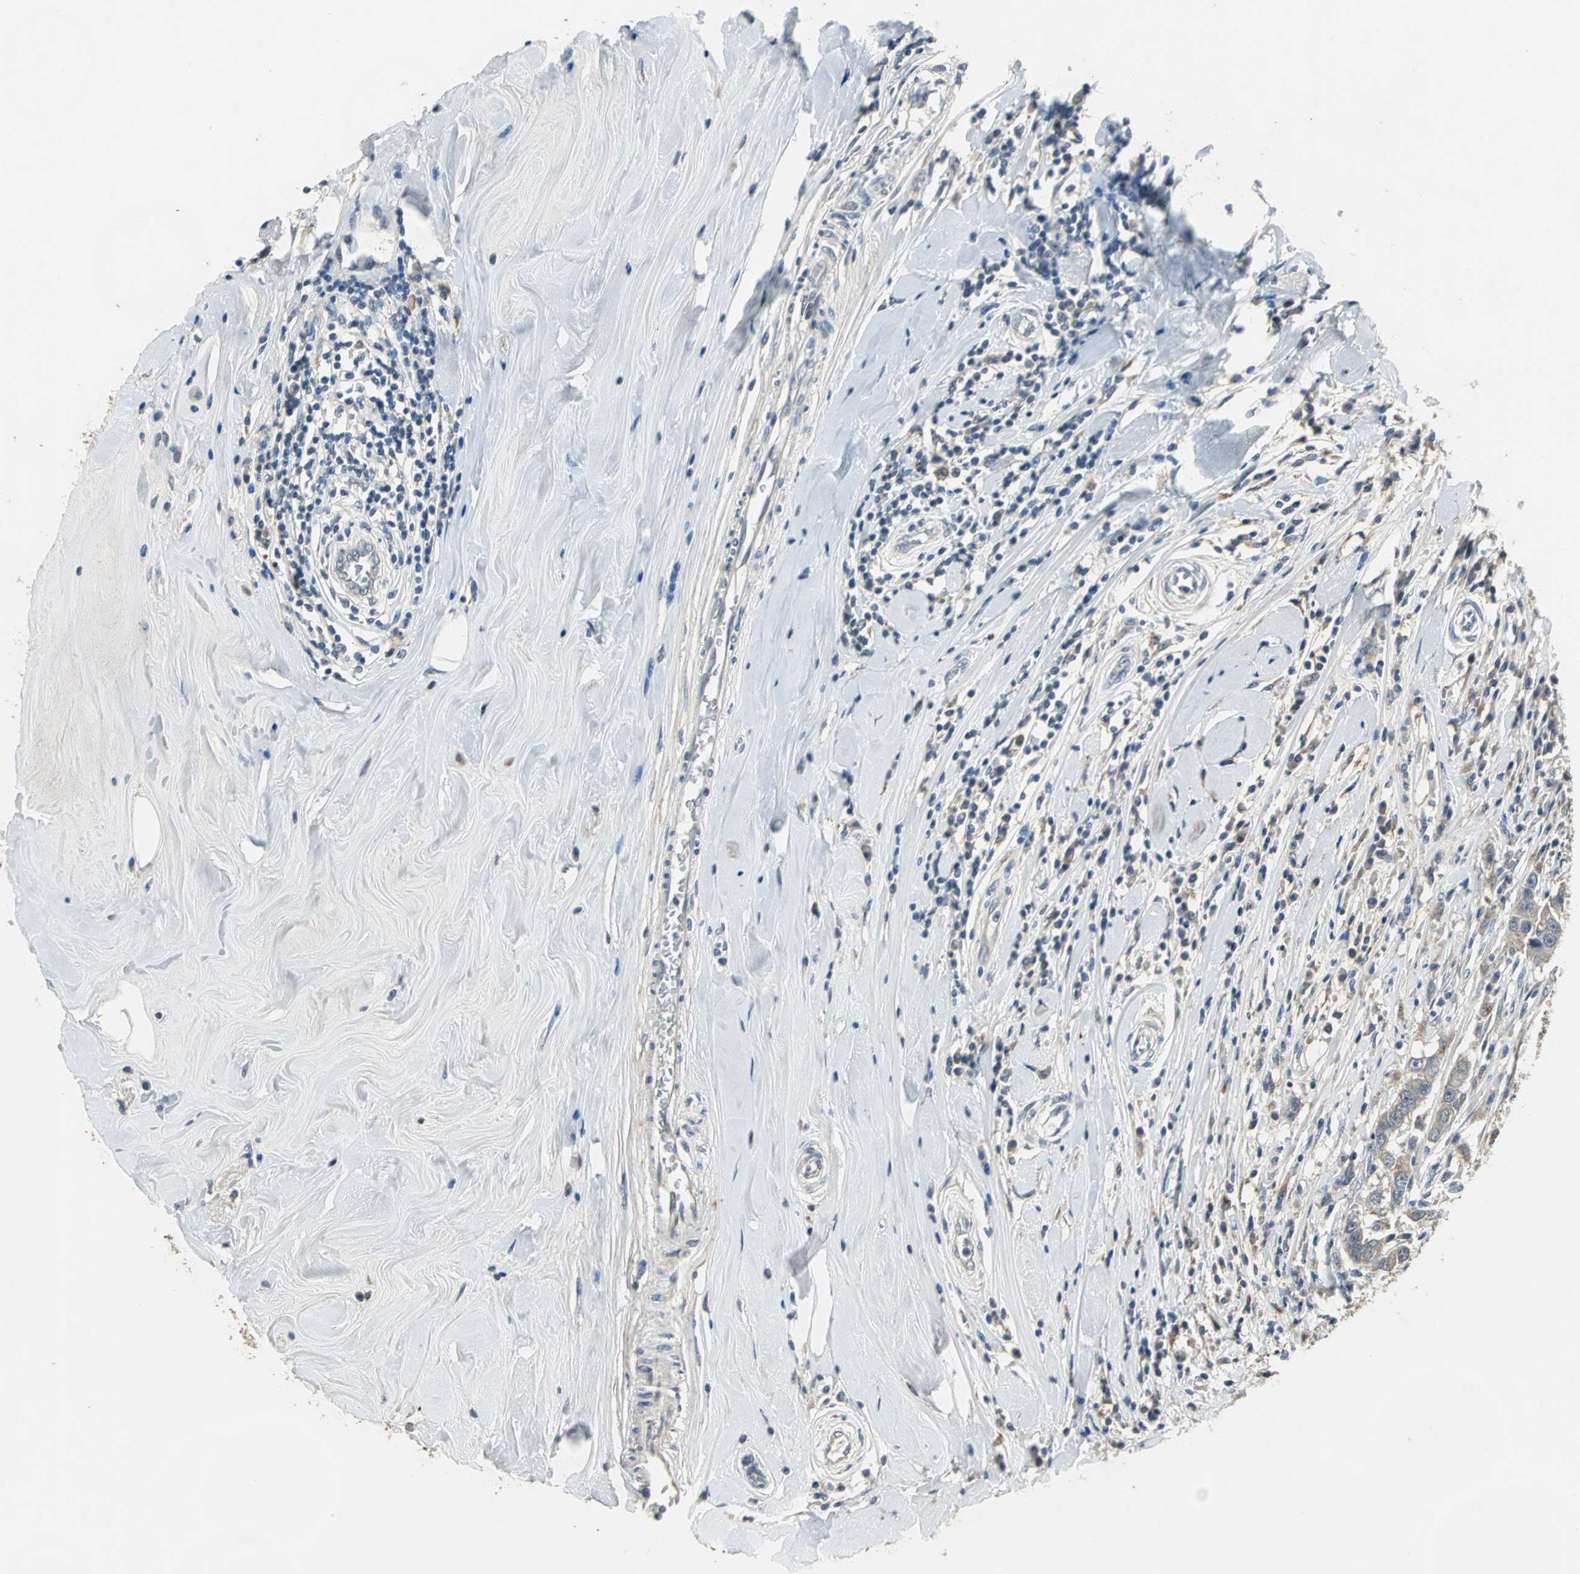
{"staining": {"intensity": "weak", "quantity": ">75%", "location": "cytoplasmic/membranous"}, "tissue": "breast cancer", "cell_type": "Tumor cells", "image_type": "cancer", "snomed": [{"axis": "morphology", "description": "Duct carcinoma"}, {"axis": "topography", "description": "Breast"}], "caption": "A low amount of weak cytoplasmic/membranous expression is seen in approximately >75% of tumor cells in intraductal carcinoma (breast) tissue.", "gene": "OCLN", "patient": {"sex": "female", "age": 27}}